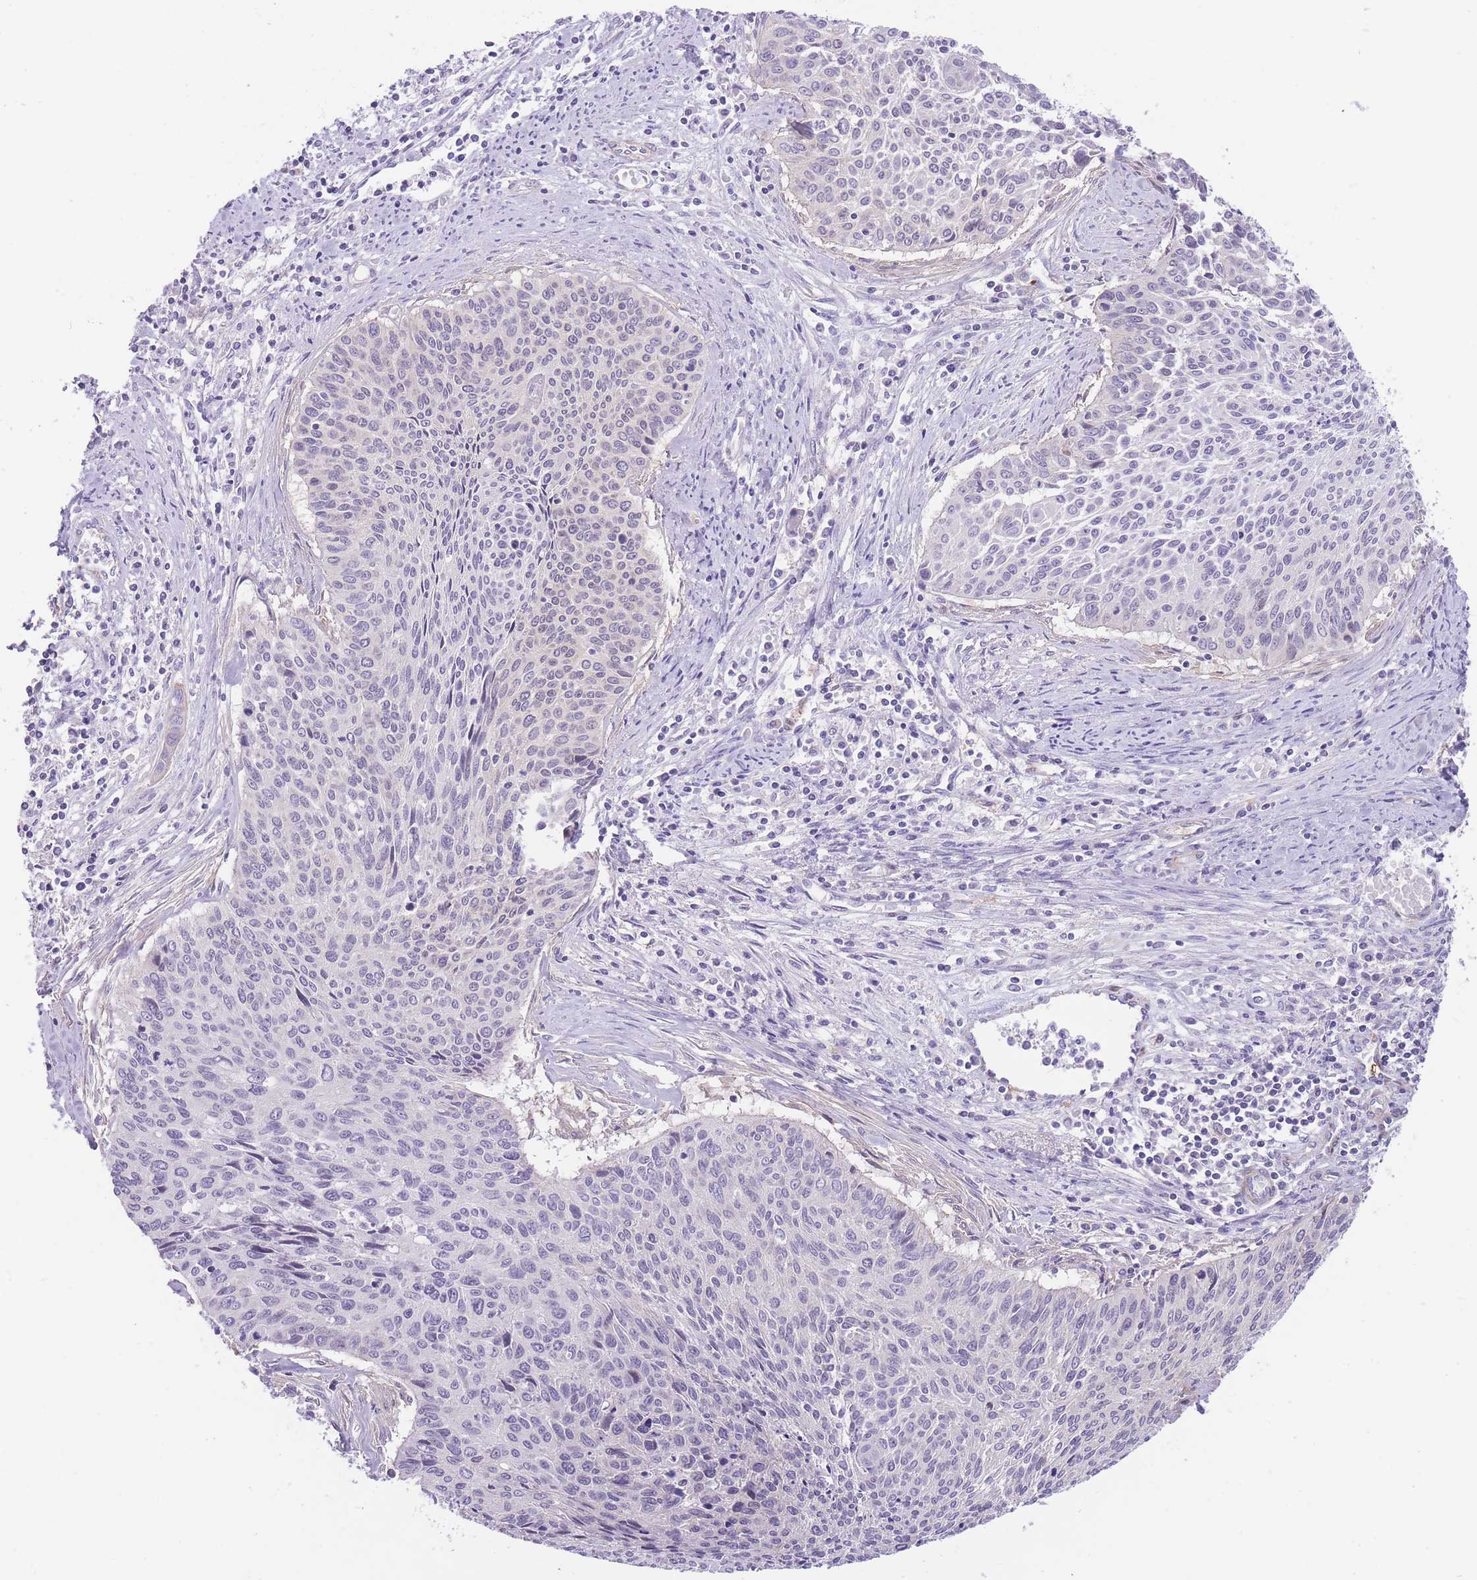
{"staining": {"intensity": "negative", "quantity": "none", "location": "none"}, "tissue": "cervical cancer", "cell_type": "Tumor cells", "image_type": "cancer", "snomed": [{"axis": "morphology", "description": "Squamous cell carcinoma, NOS"}, {"axis": "topography", "description": "Cervix"}], "caption": "High power microscopy photomicrograph of an immunohistochemistry (IHC) histopathology image of cervical cancer (squamous cell carcinoma), revealing no significant positivity in tumor cells. (Stains: DAB immunohistochemistry (IHC) with hematoxylin counter stain, Microscopy: brightfield microscopy at high magnification).", "gene": "OR11H12", "patient": {"sex": "female", "age": 55}}